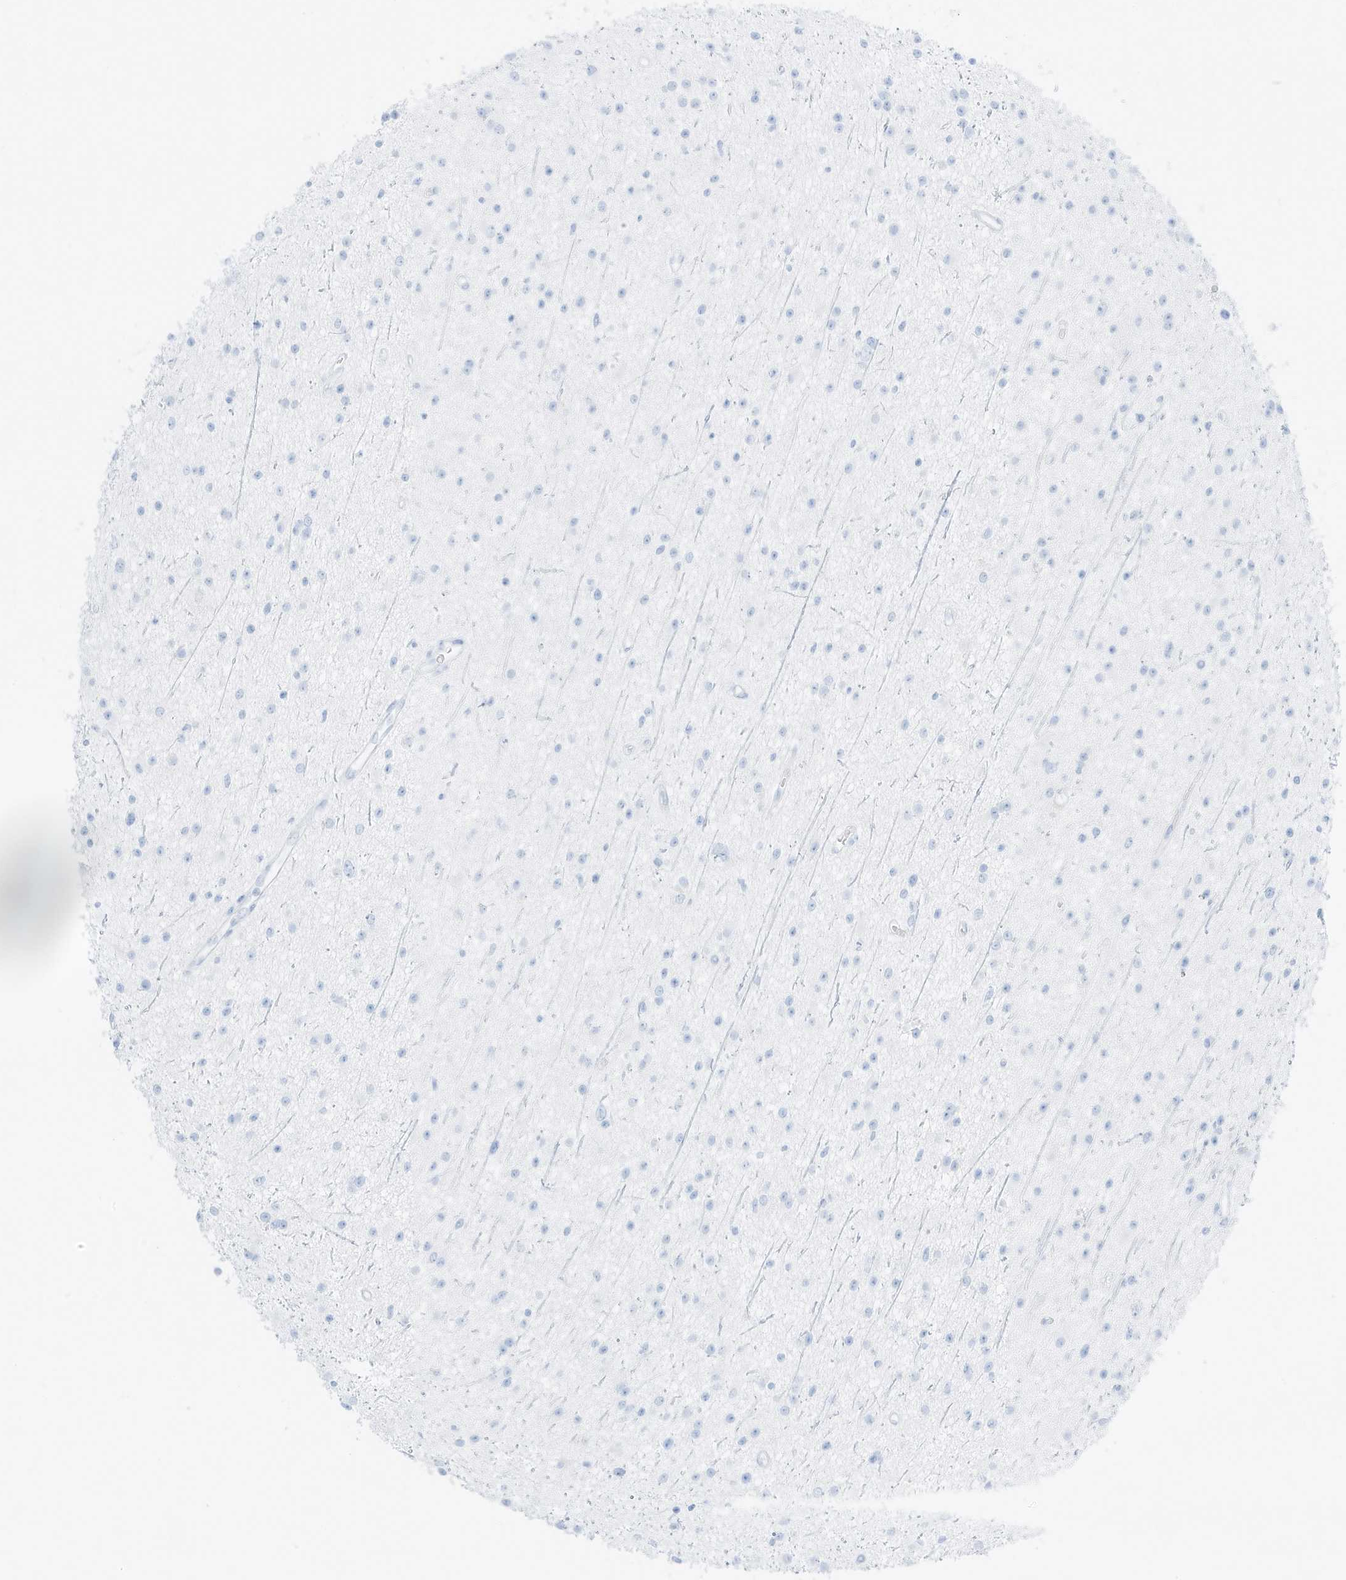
{"staining": {"intensity": "negative", "quantity": "none", "location": "none"}, "tissue": "glioma", "cell_type": "Tumor cells", "image_type": "cancer", "snomed": [{"axis": "morphology", "description": "Glioma, malignant, Low grade"}, {"axis": "topography", "description": "Cerebral cortex"}], "caption": "High power microscopy image of an immunohistochemistry (IHC) histopathology image of glioma, revealing no significant staining in tumor cells.", "gene": "SLC22A13", "patient": {"sex": "female", "age": 39}}